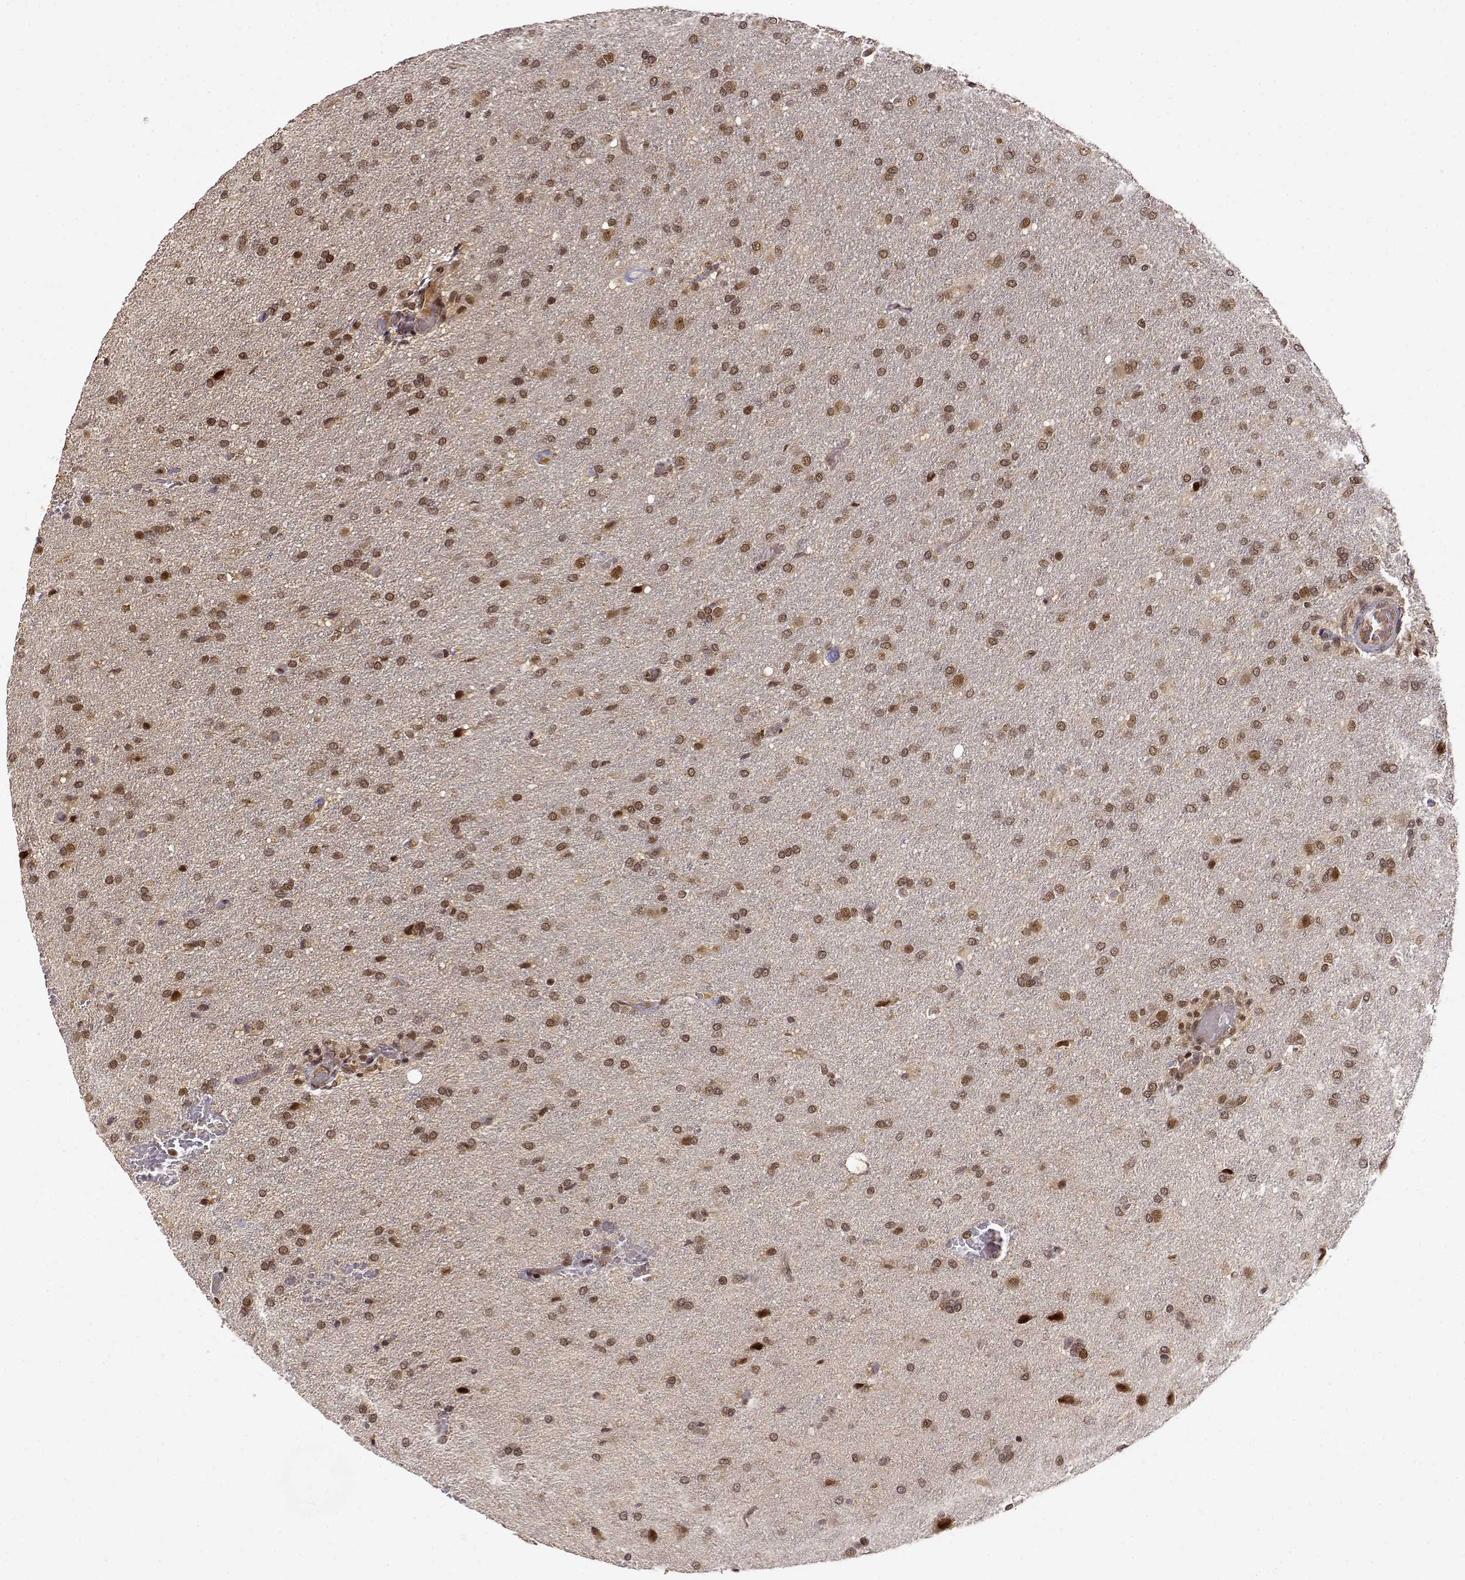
{"staining": {"intensity": "moderate", "quantity": ">75%", "location": "cytoplasmic/membranous,nuclear"}, "tissue": "glioma", "cell_type": "Tumor cells", "image_type": "cancer", "snomed": [{"axis": "morphology", "description": "Glioma, malignant, High grade"}, {"axis": "topography", "description": "Brain"}], "caption": "Immunohistochemistry (IHC) image of human glioma stained for a protein (brown), which demonstrates medium levels of moderate cytoplasmic/membranous and nuclear expression in about >75% of tumor cells.", "gene": "MAEA", "patient": {"sex": "male", "age": 68}}